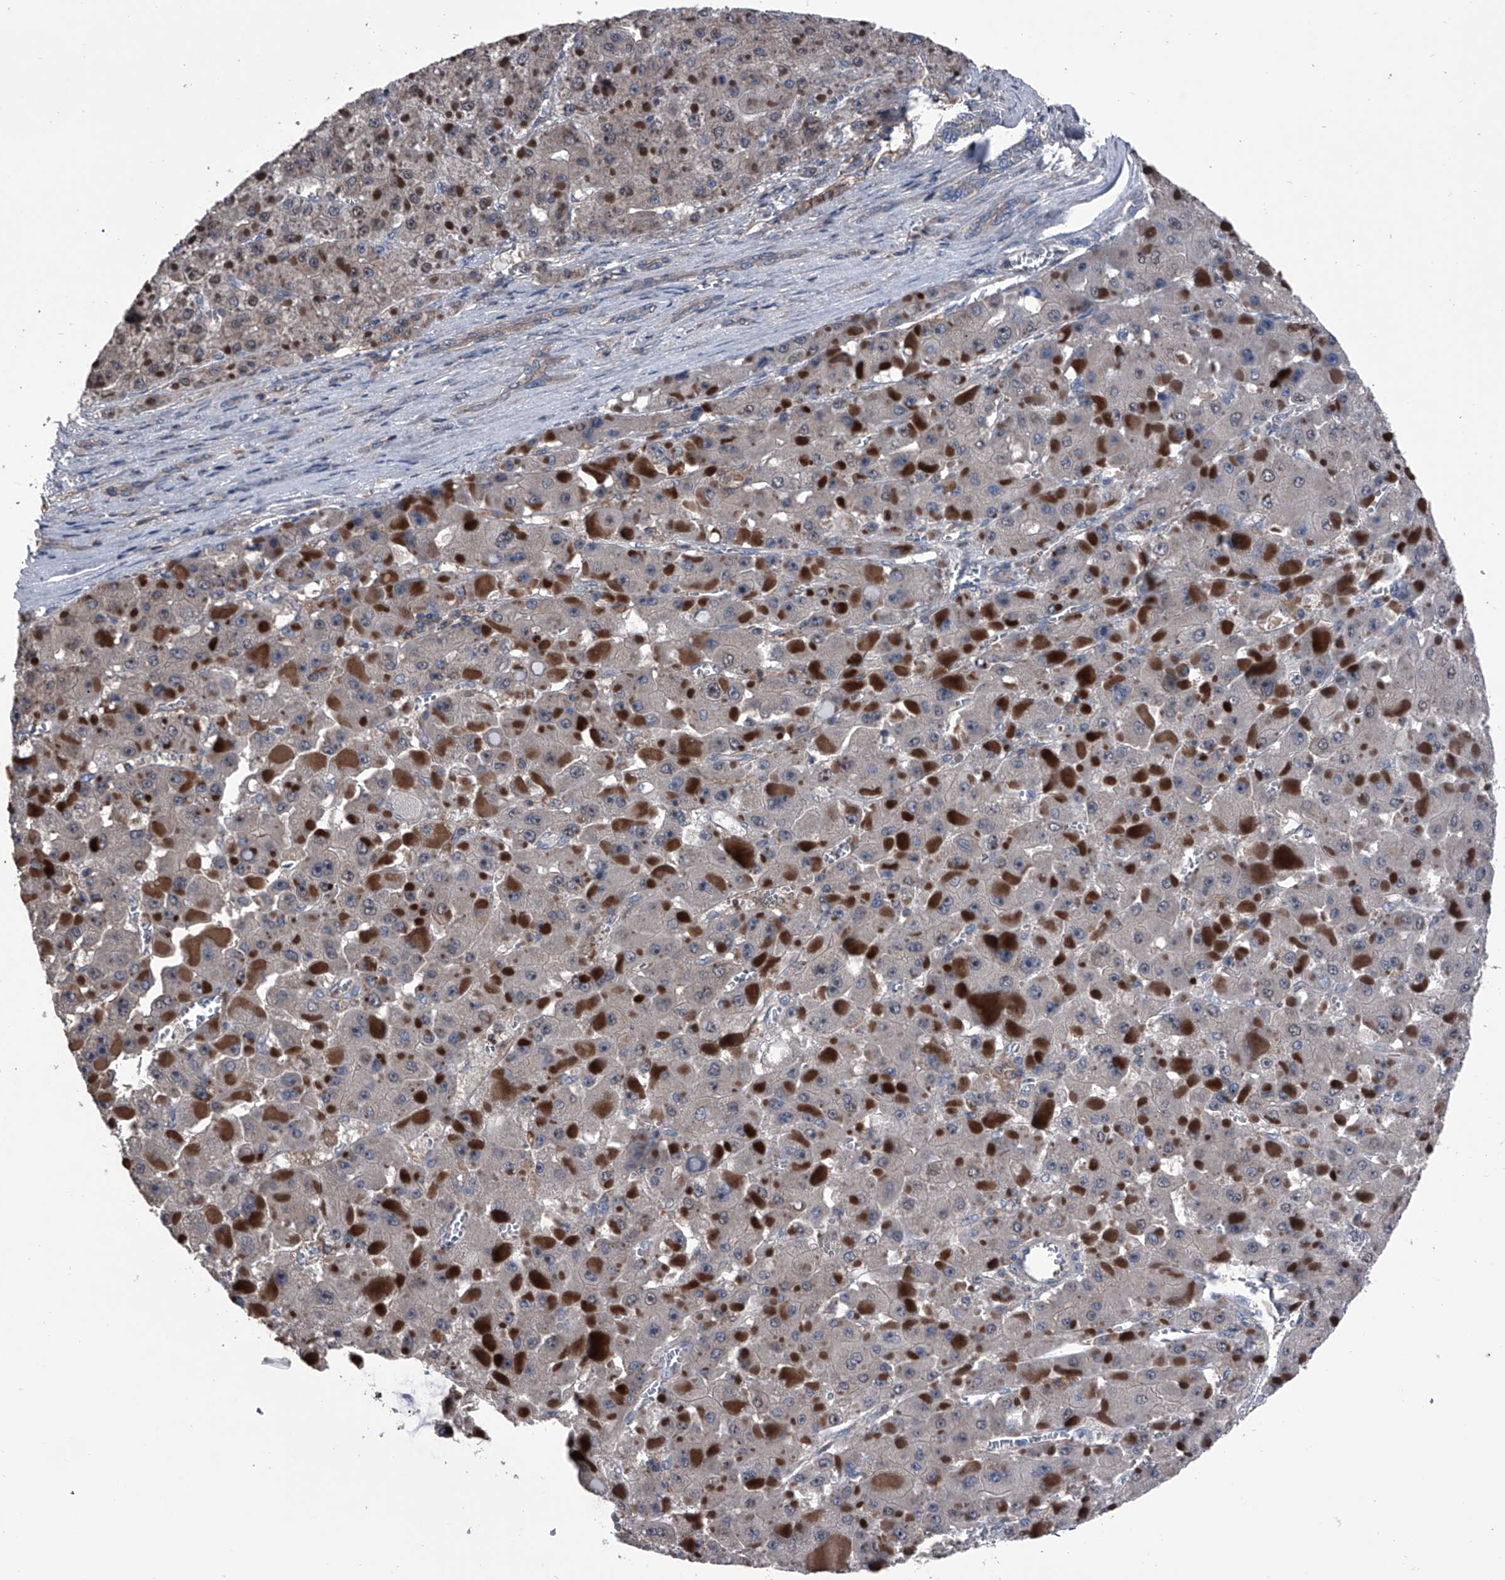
{"staining": {"intensity": "weak", "quantity": "<25%", "location": "cytoplasmic/membranous"}, "tissue": "liver cancer", "cell_type": "Tumor cells", "image_type": "cancer", "snomed": [{"axis": "morphology", "description": "Carcinoma, Hepatocellular, NOS"}, {"axis": "topography", "description": "Liver"}], "caption": "Tumor cells show no significant protein staining in liver hepatocellular carcinoma.", "gene": "PIP5K1A", "patient": {"sex": "female", "age": 73}}